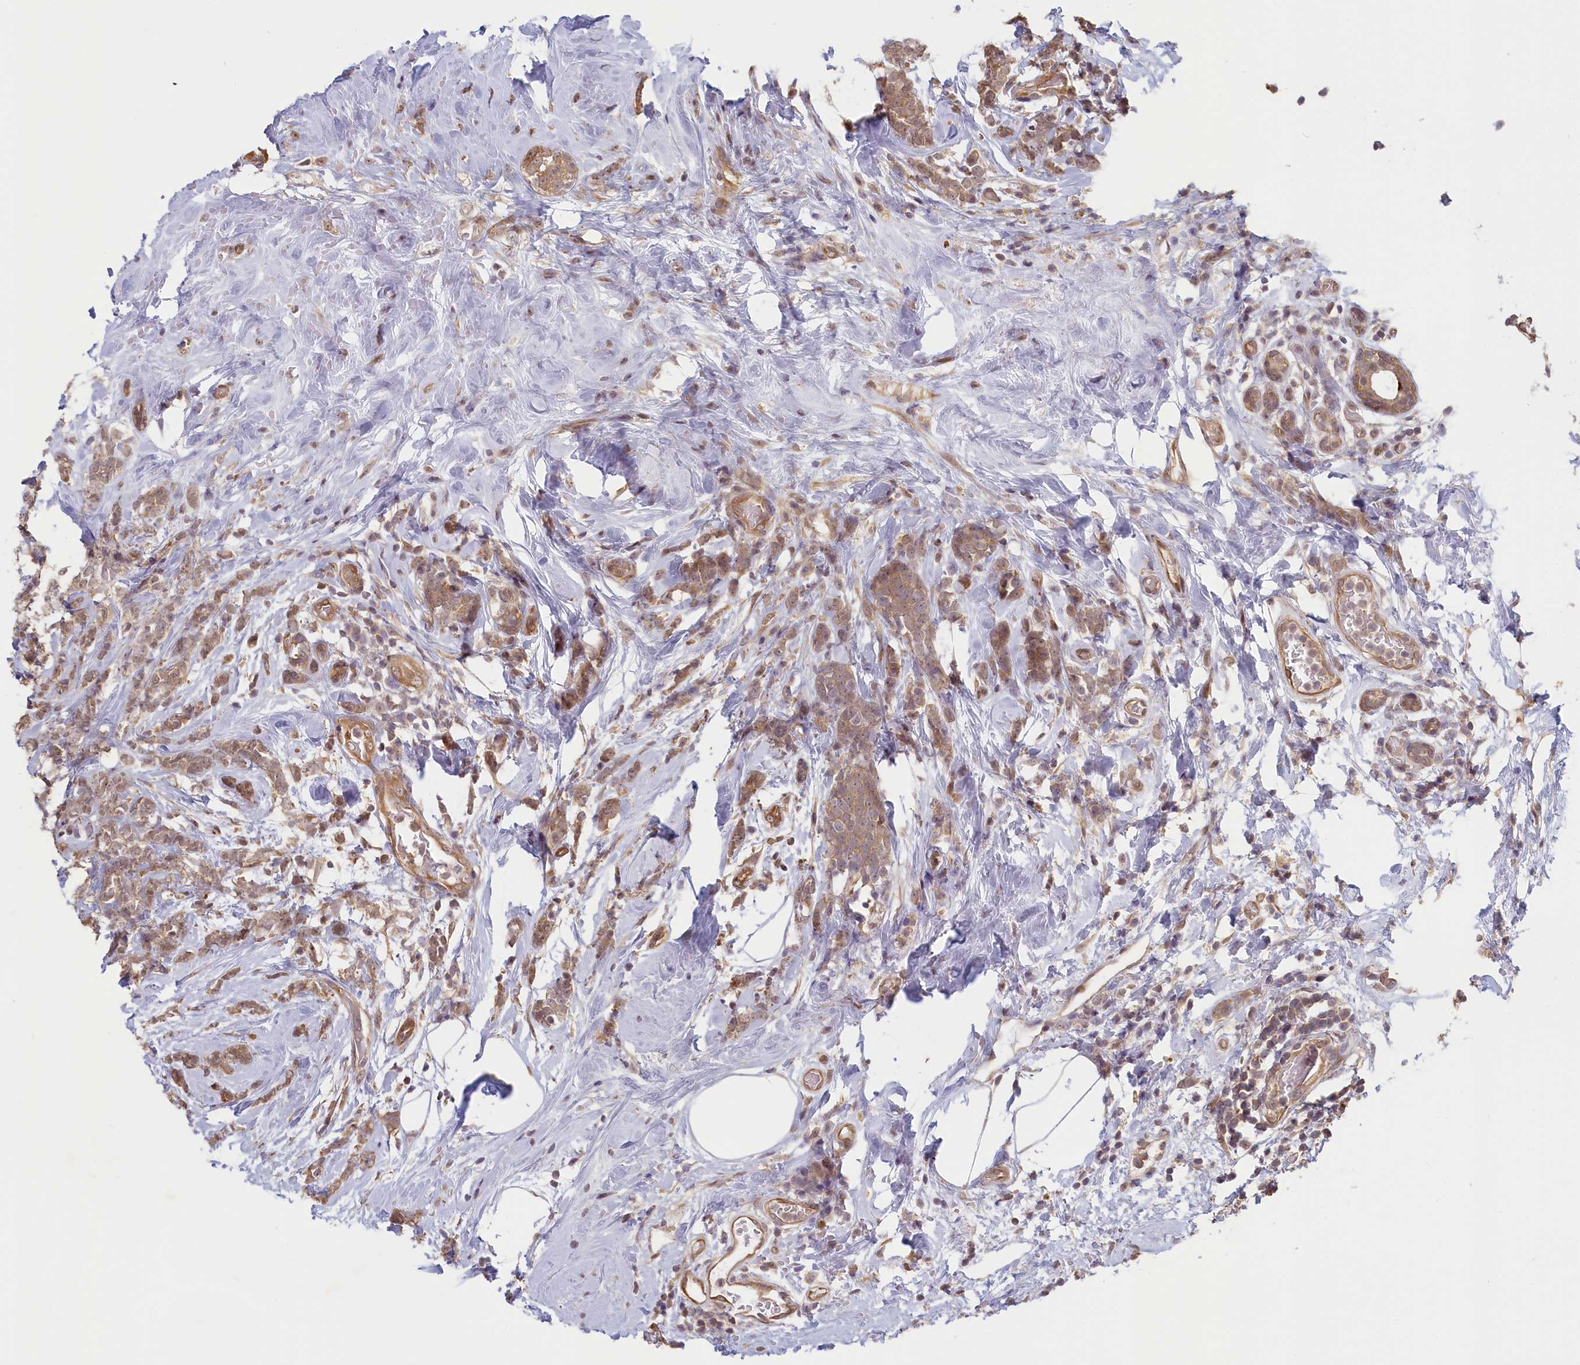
{"staining": {"intensity": "weak", "quantity": ">75%", "location": "cytoplasmic/membranous"}, "tissue": "breast cancer", "cell_type": "Tumor cells", "image_type": "cancer", "snomed": [{"axis": "morphology", "description": "Lobular carcinoma"}, {"axis": "topography", "description": "Breast"}], "caption": "Brown immunohistochemical staining in human lobular carcinoma (breast) shows weak cytoplasmic/membranous expression in approximately >75% of tumor cells.", "gene": "C19orf44", "patient": {"sex": "female", "age": 58}}